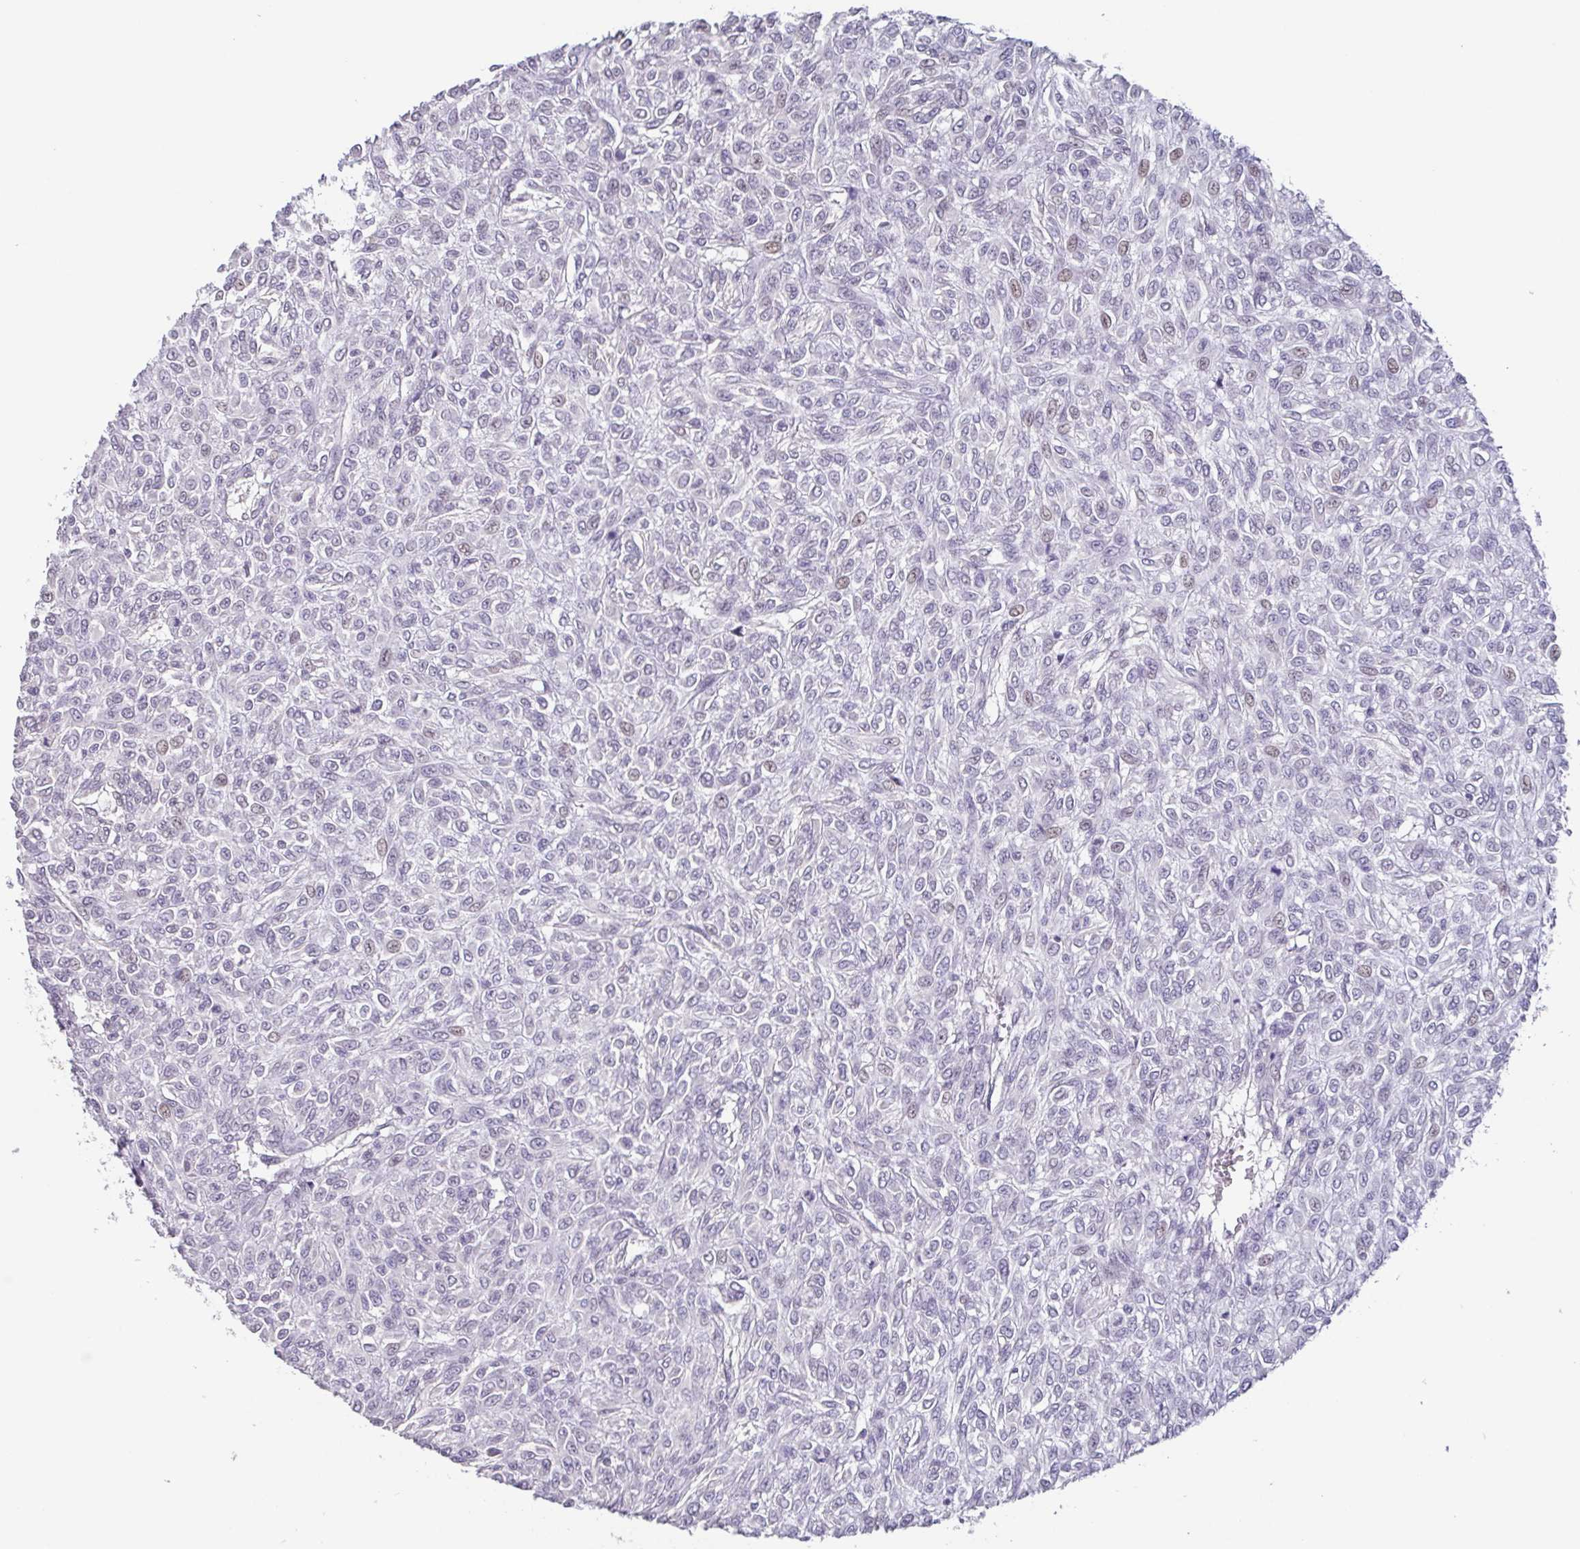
{"staining": {"intensity": "negative", "quantity": "none", "location": "none"}, "tissue": "renal cancer", "cell_type": "Tumor cells", "image_type": "cancer", "snomed": [{"axis": "morphology", "description": "Adenocarcinoma, NOS"}, {"axis": "topography", "description": "Kidney"}], "caption": "This is an immunohistochemistry micrograph of human adenocarcinoma (renal). There is no expression in tumor cells.", "gene": "GHRL", "patient": {"sex": "male", "age": 58}}